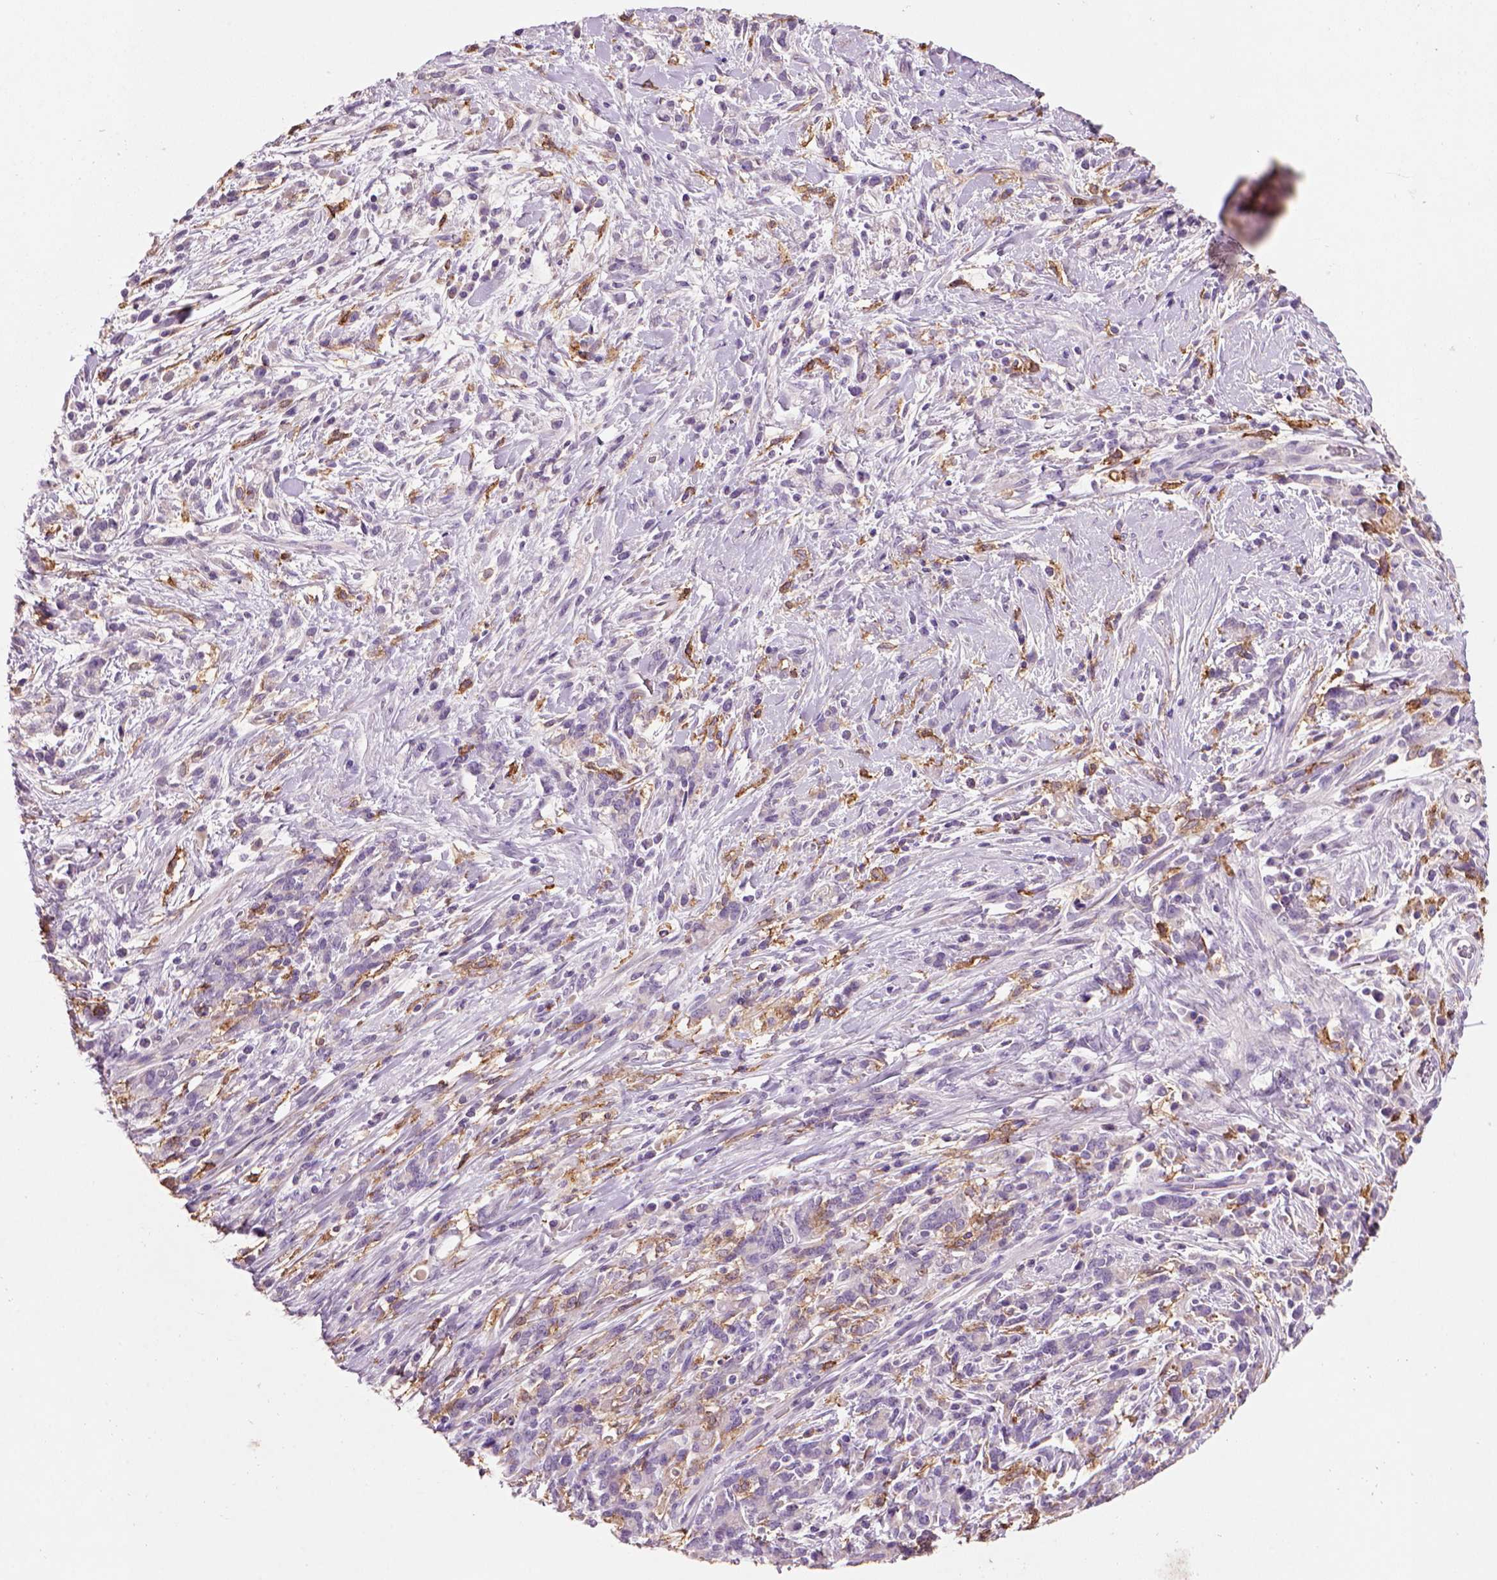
{"staining": {"intensity": "negative", "quantity": "none", "location": "none"}, "tissue": "stomach cancer", "cell_type": "Tumor cells", "image_type": "cancer", "snomed": [{"axis": "morphology", "description": "Adenocarcinoma, NOS"}, {"axis": "topography", "description": "Stomach"}], "caption": "Photomicrograph shows no protein positivity in tumor cells of stomach cancer tissue. (DAB immunohistochemistry (IHC) with hematoxylin counter stain).", "gene": "CD14", "patient": {"sex": "female", "age": 57}}